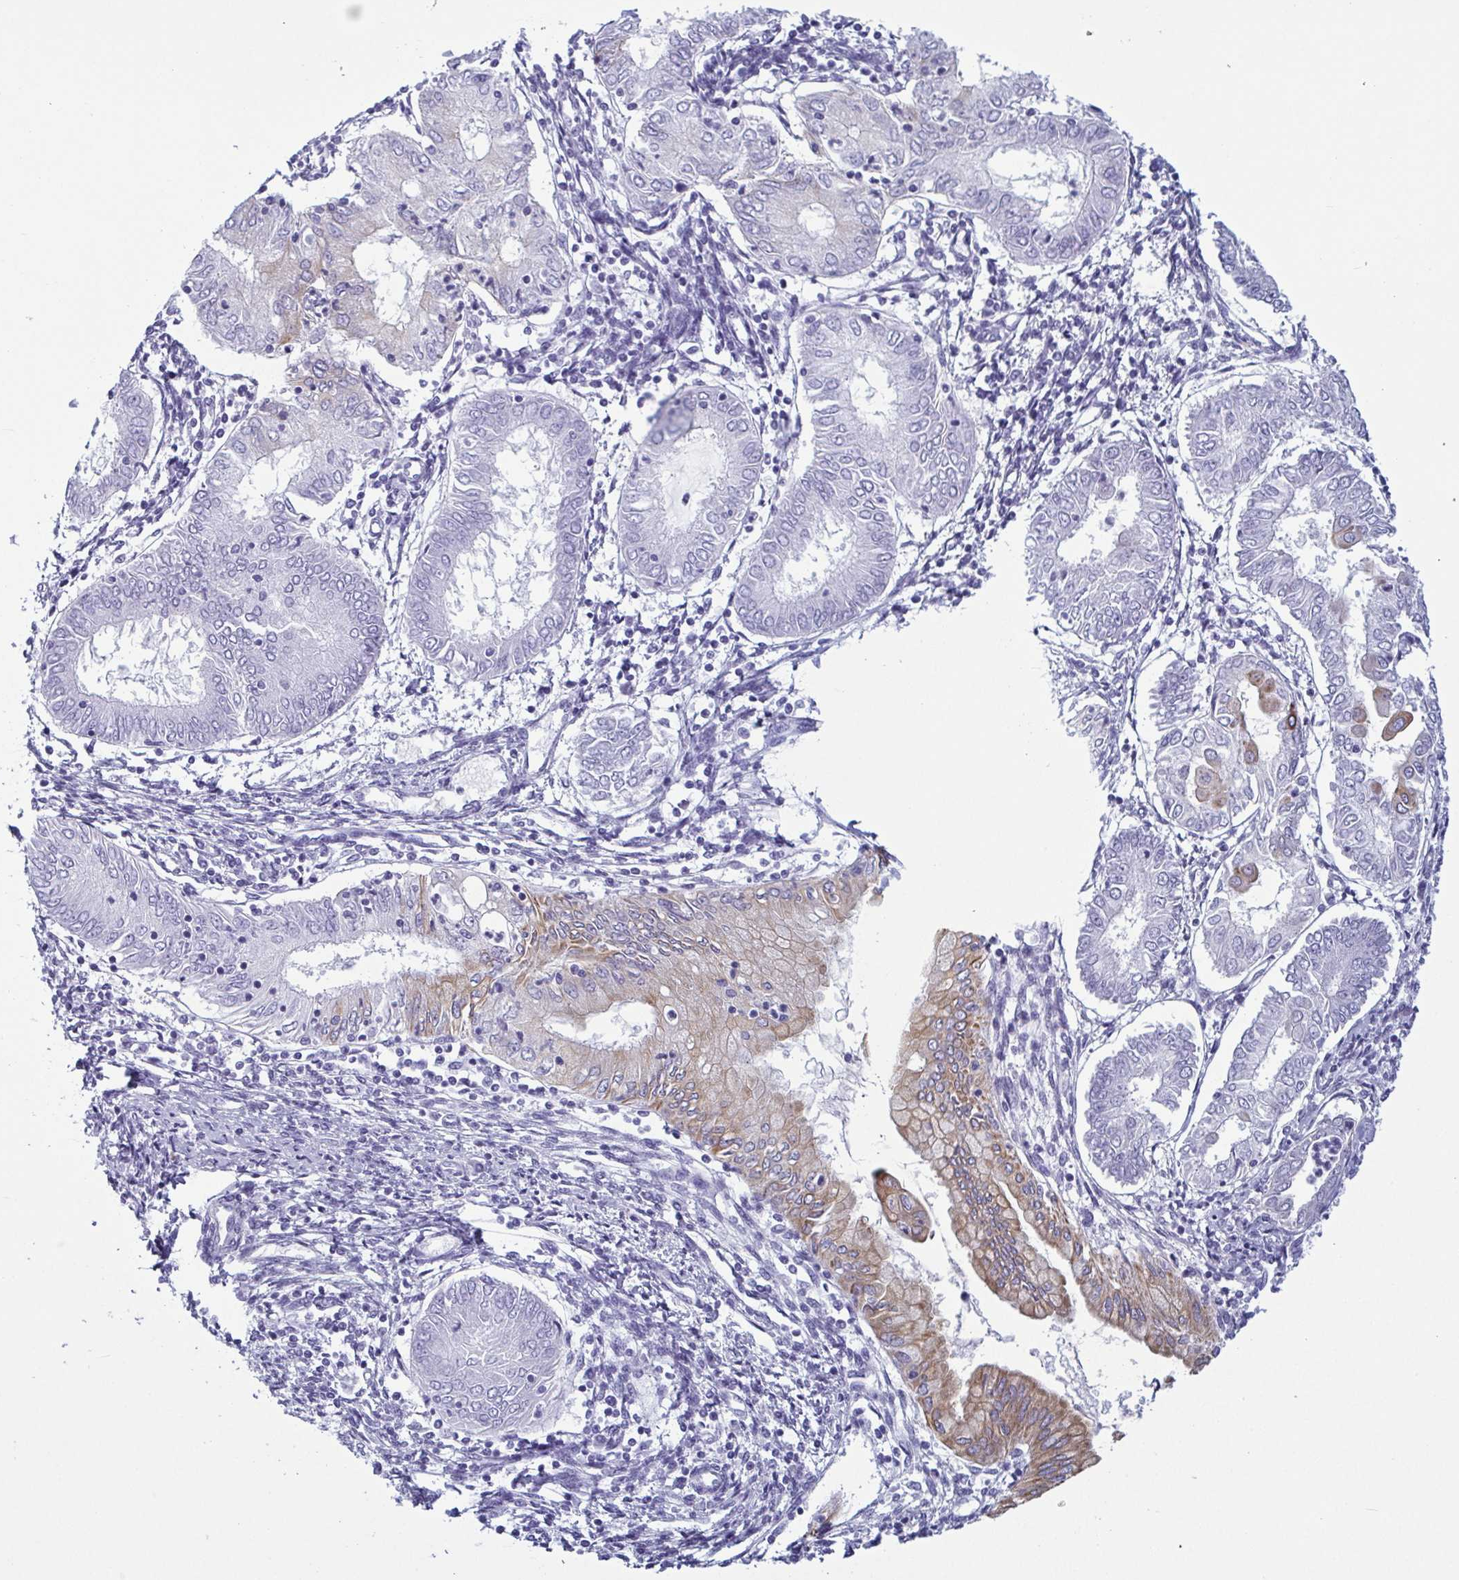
{"staining": {"intensity": "weak", "quantity": "<25%", "location": "cytoplasmic/membranous"}, "tissue": "endometrial cancer", "cell_type": "Tumor cells", "image_type": "cancer", "snomed": [{"axis": "morphology", "description": "Adenocarcinoma, NOS"}, {"axis": "topography", "description": "Endometrium"}], "caption": "There is no significant staining in tumor cells of endometrial cancer.", "gene": "KRT10", "patient": {"sex": "female", "age": 68}}